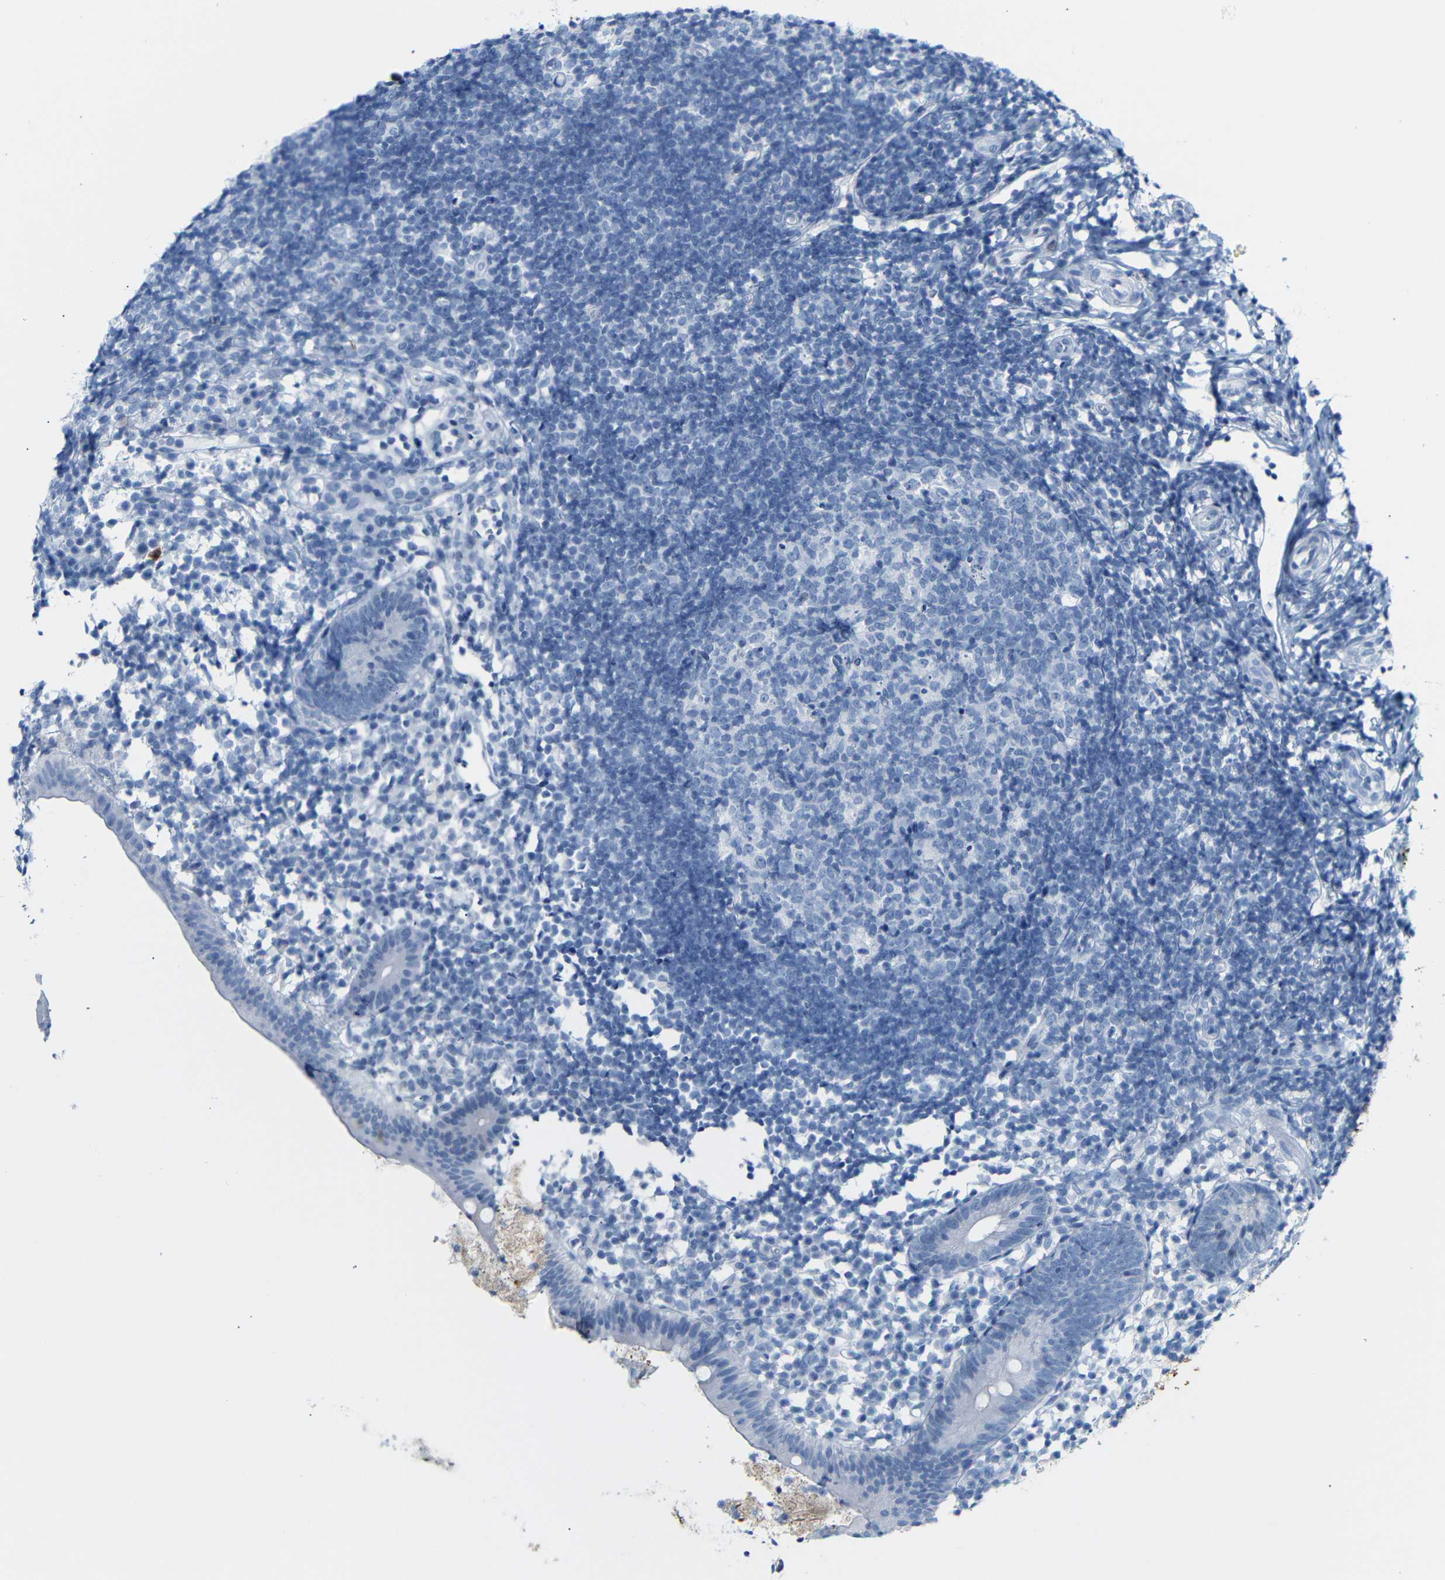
{"staining": {"intensity": "strong", "quantity": "25%-75%", "location": "cytoplasmic/membranous"}, "tissue": "appendix", "cell_type": "Glandular cells", "image_type": "normal", "snomed": [{"axis": "morphology", "description": "Normal tissue, NOS"}, {"axis": "topography", "description": "Appendix"}], "caption": "Brown immunohistochemical staining in unremarkable human appendix shows strong cytoplasmic/membranous expression in about 25%-75% of glandular cells. The staining was performed using DAB, with brown indicating positive protein expression. Nuclei are stained blue with hematoxylin.", "gene": "MT1A", "patient": {"sex": "female", "age": 20}}